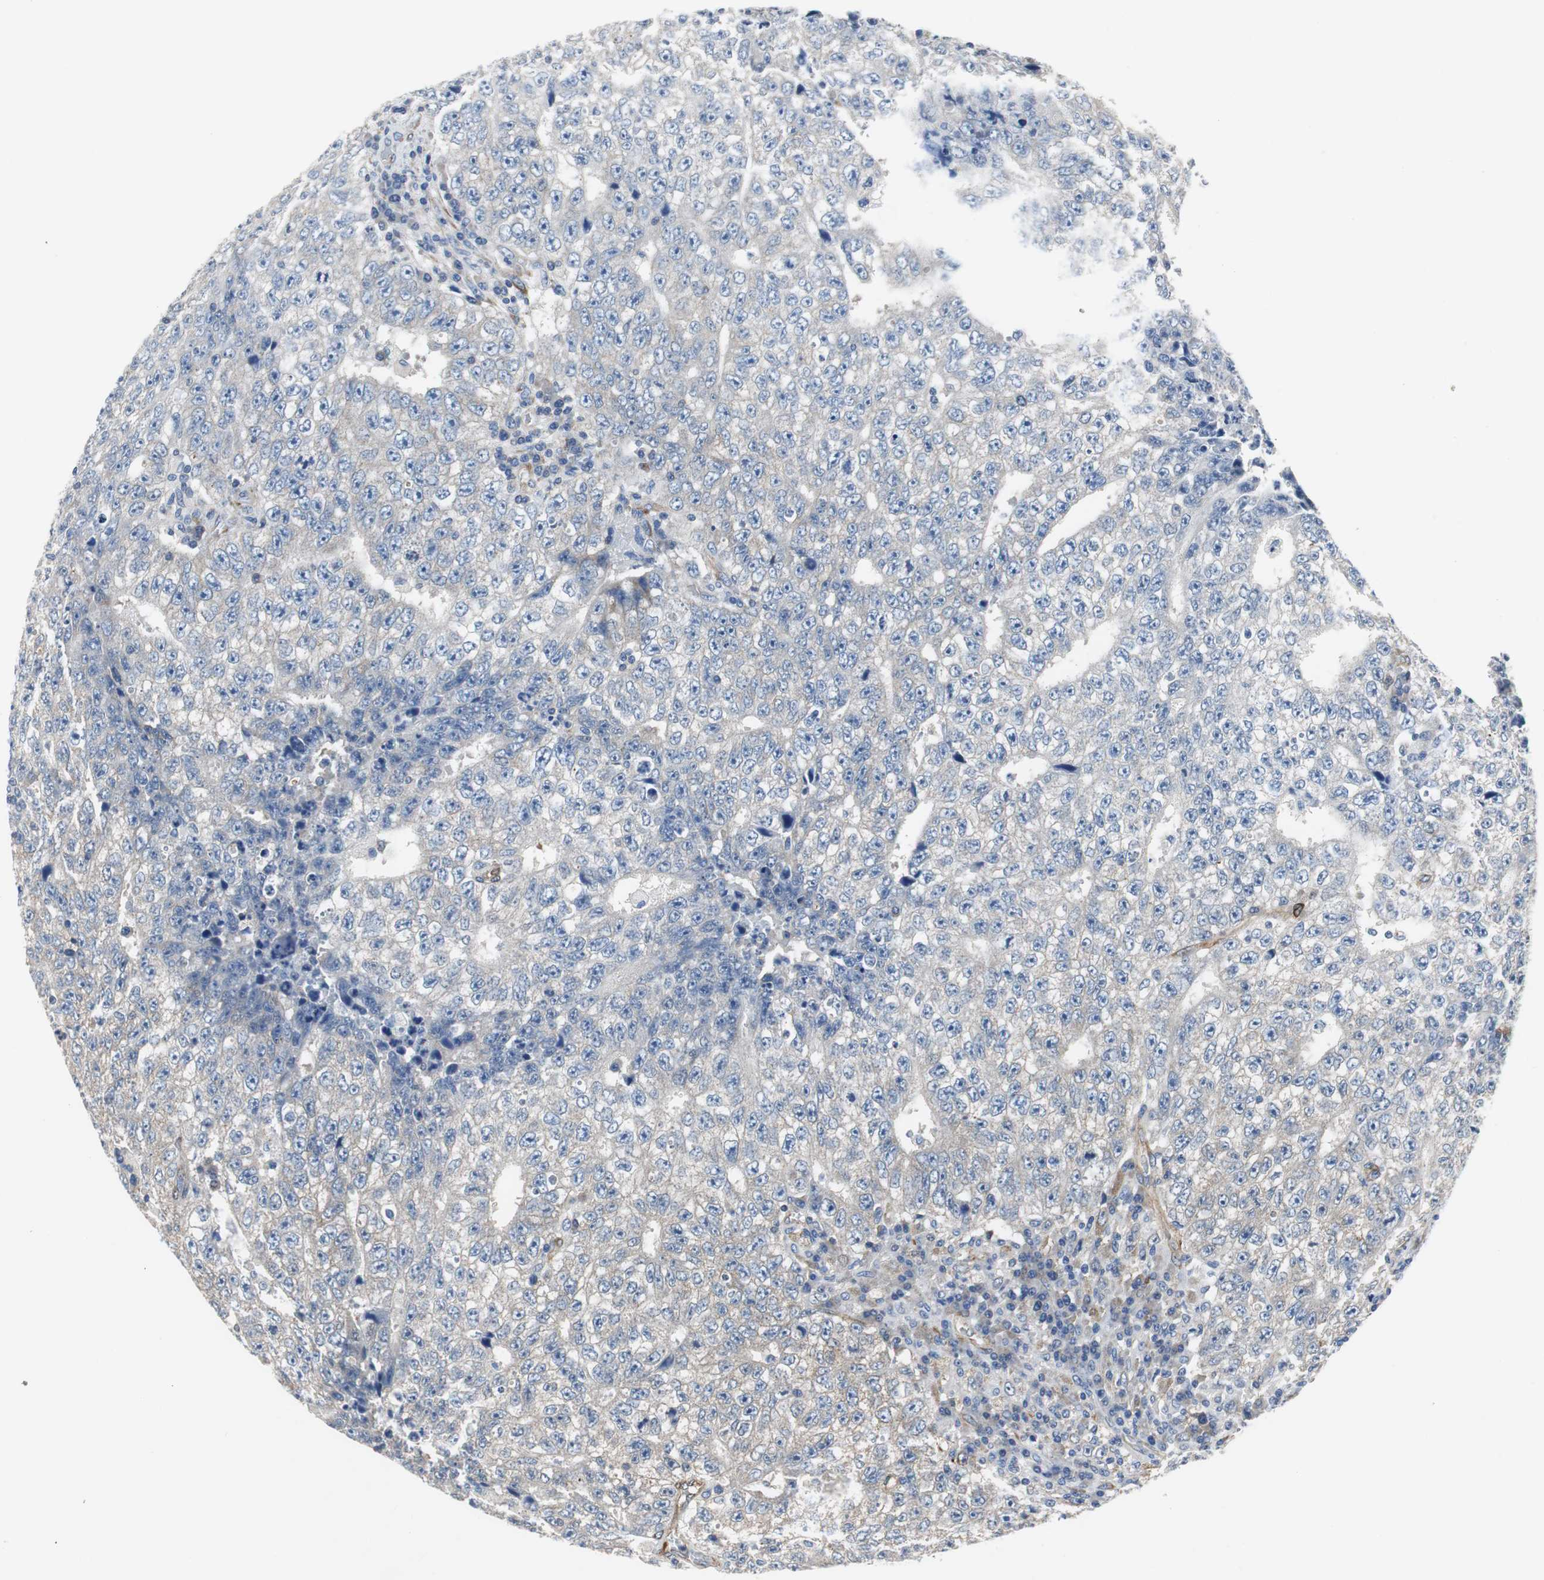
{"staining": {"intensity": "weak", "quantity": ">75%", "location": "cytoplasmic/membranous"}, "tissue": "testis cancer", "cell_type": "Tumor cells", "image_type": "cancer", "snomed": [{"axis": "morphology", "description": "Necrosis, NOS"}, {"axis": "morphology", "description": "Carcinoma, Embryonal, NOS"}, {"axis": "topography", "description": "Testis"}], "caption": "Embryonal carcinoma (testis) stained with DAB immunohistochemistry (IHC) displays low levels of weak cytoplasmic/membranous expression in approximately >75% of tumor cells.", "gene": "ISCU", "patient": {"sex": "male", "age": 19}}